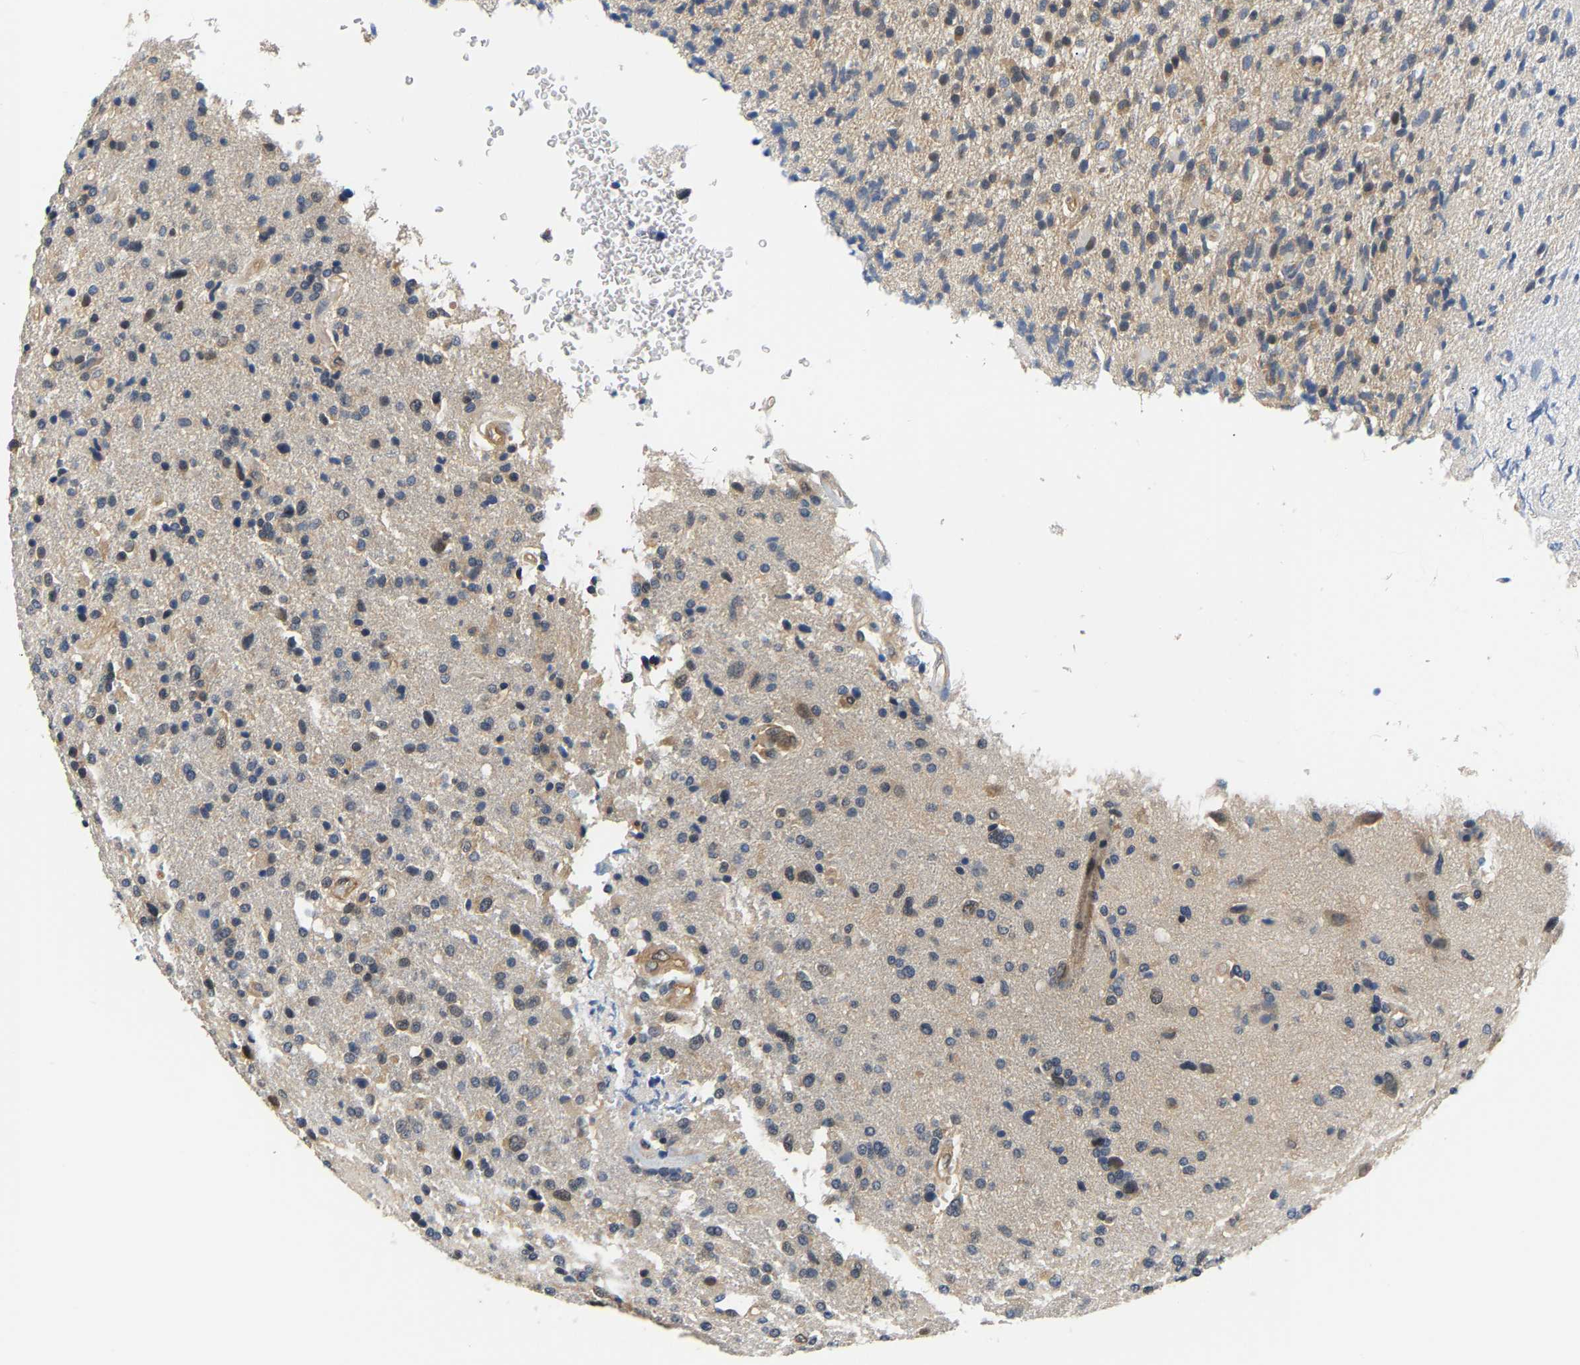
{"staining": {"intensity": "weak", "quantity": "<25%", "location": "cytoplasmic/membranous"}, "tissue": "glioma", "cell_type": "Tumor cells", "image_type": "cancer", "snomed": [{"axis": "morphology", "description": "Glioma, malignant, High grade"}, {"axis": "topography", "description": "Brain"}], "caption": "A photomicrograph of human glioma is negative for staining in tumor cells. (DAB immunohistochemistry (IHC), high magnification).", "gene": "ARHGEF12", "patient": {"sex": "male", "age": 72}}